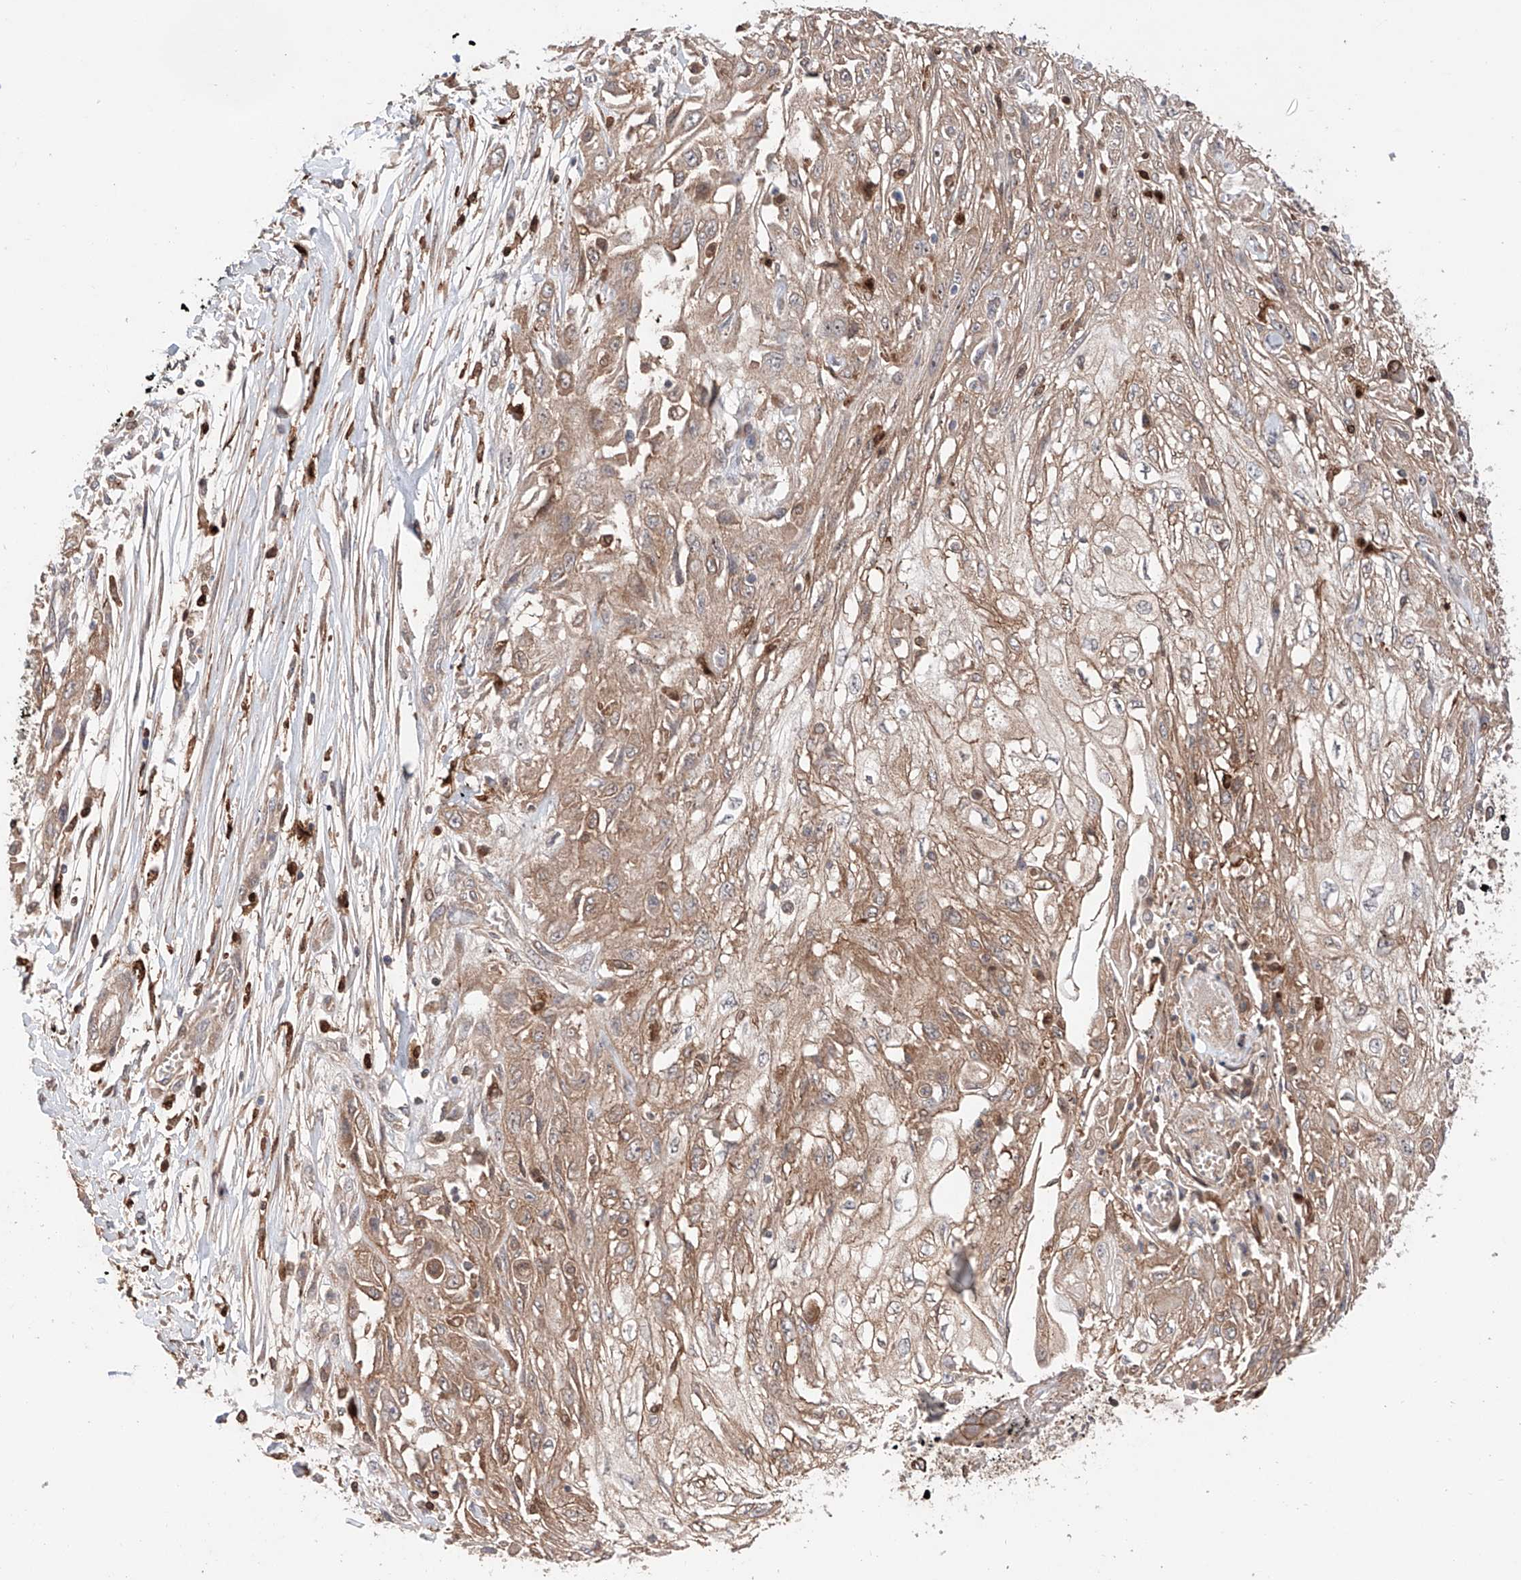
{"staining": {"intensity": "weak", "quantity": "25%-75%", "location": "cytoplasmic/membranous"}, "tissue": "skin cancer", "cell_type": "Tumor cells", "image_type": "cancer", "snomed": [{"axis": "morphology", "description": "Squamous cell carcinoma, NOS"}, {"axis": "morphology", "description": "Squamous cell carcinoma, metastatic, NOS"}, {"axis": "topography", "description": "Skin"}, {"axis": "topography", "description": "Lymph node"}], "caption": "High-power microscopy captured an IHC image of skin metastatic squamous cell carcinoma, revealing weak cytoplasmic/membranous positivity in about 25%-75% of tumor cells.", "gene": "IGSF22", "patient": {"sex": "male", "age": 75}}